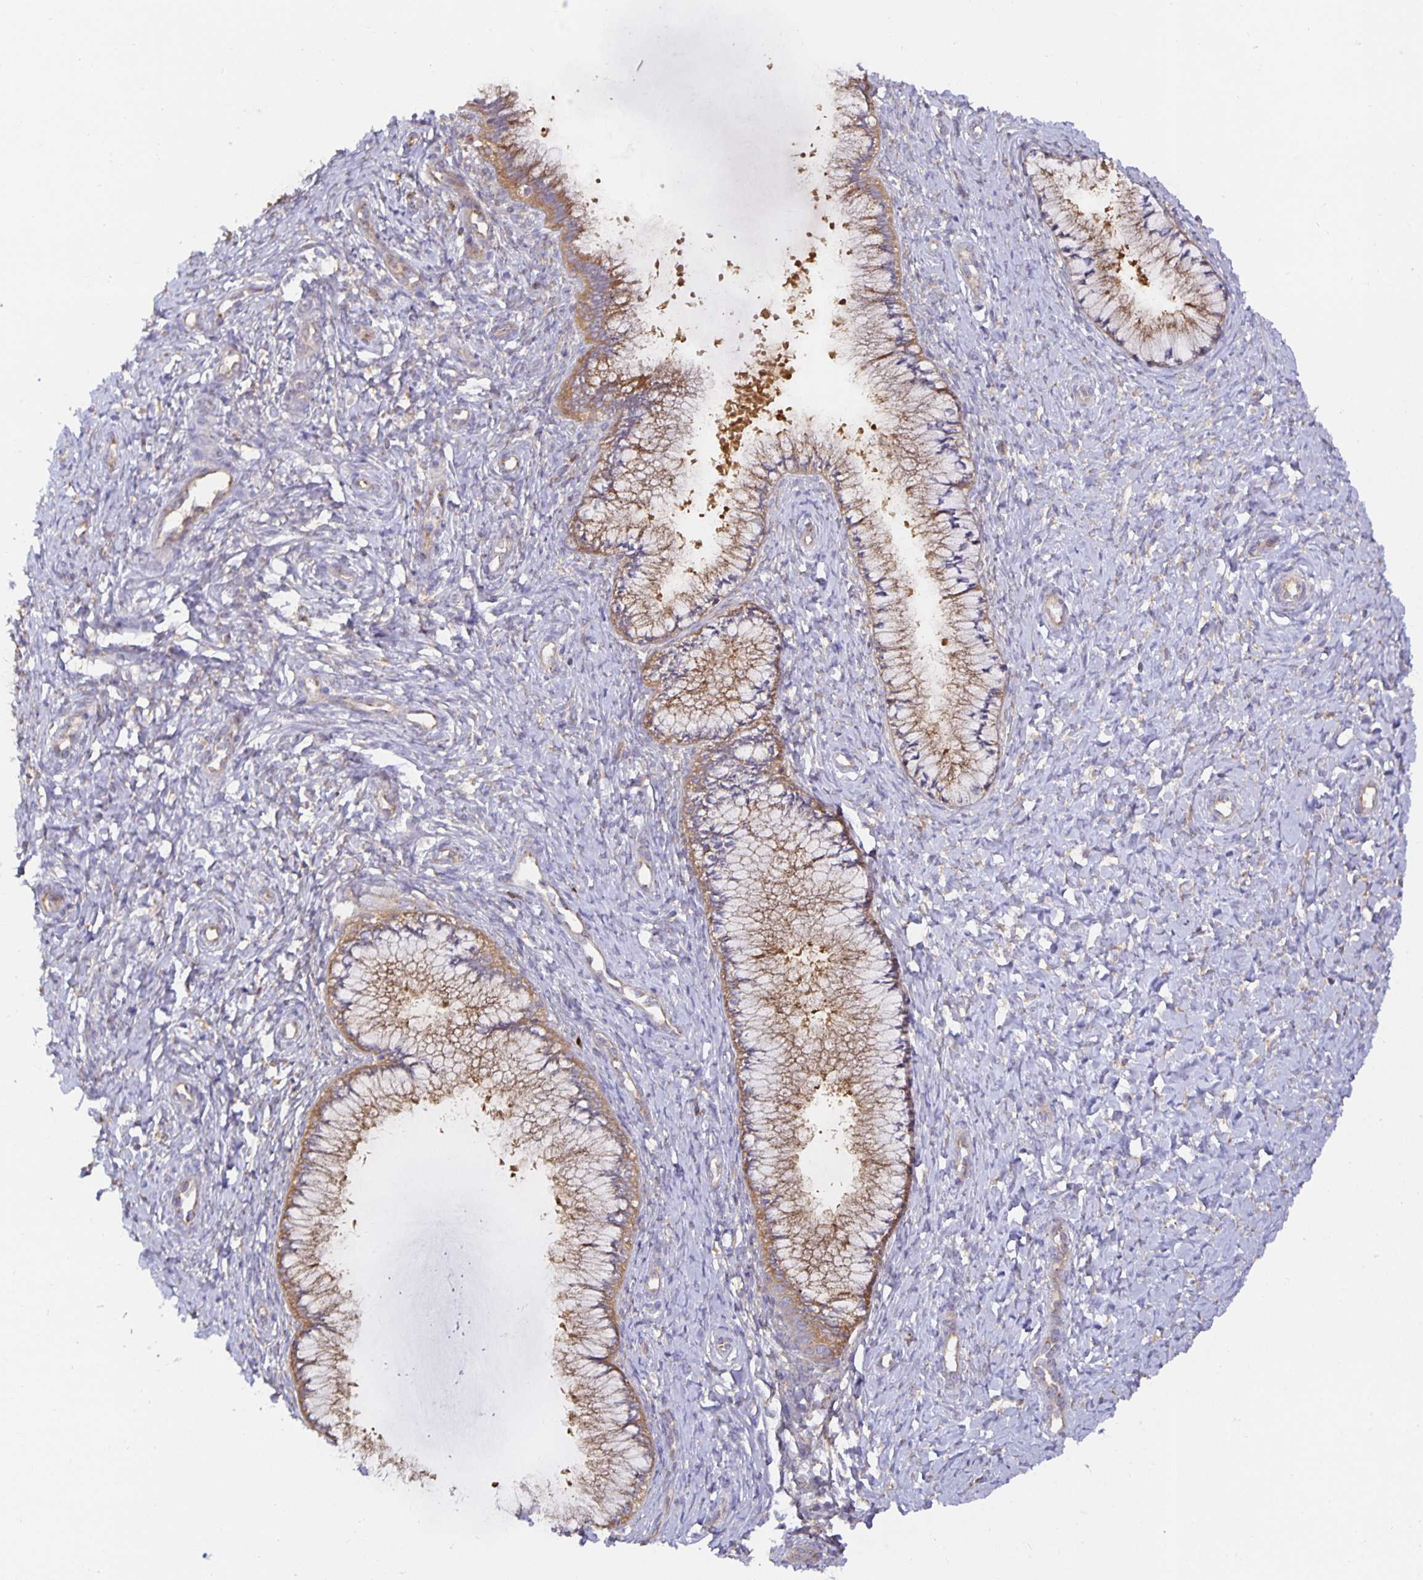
{"staining": {"intensity": "moderate", "quantity": ">75%", "location": "cytoplasmic/membranous"}, "tissue": "cervix", "cell_type": "Glandular cells", "image_type": "normal", "snomed": [{"axis": "morphology", "description": "Normal tissue, NOS"}, {"axis": "topography", "description": "Cervix"}], "caption": "The photomicrograph displays immunohistochemical staining of normal cervix. There is moderate cytoplasmic/membranous staining is present in approximately >75% of glandular cells. The staining was performed using DAB (3,3'-diaminobenzidine), with brown indicating positive protein expression. Nuclei are stained blue with hematoxylin.", "gene": "USO1", "patient": {"sex": "female", "age": 37}}